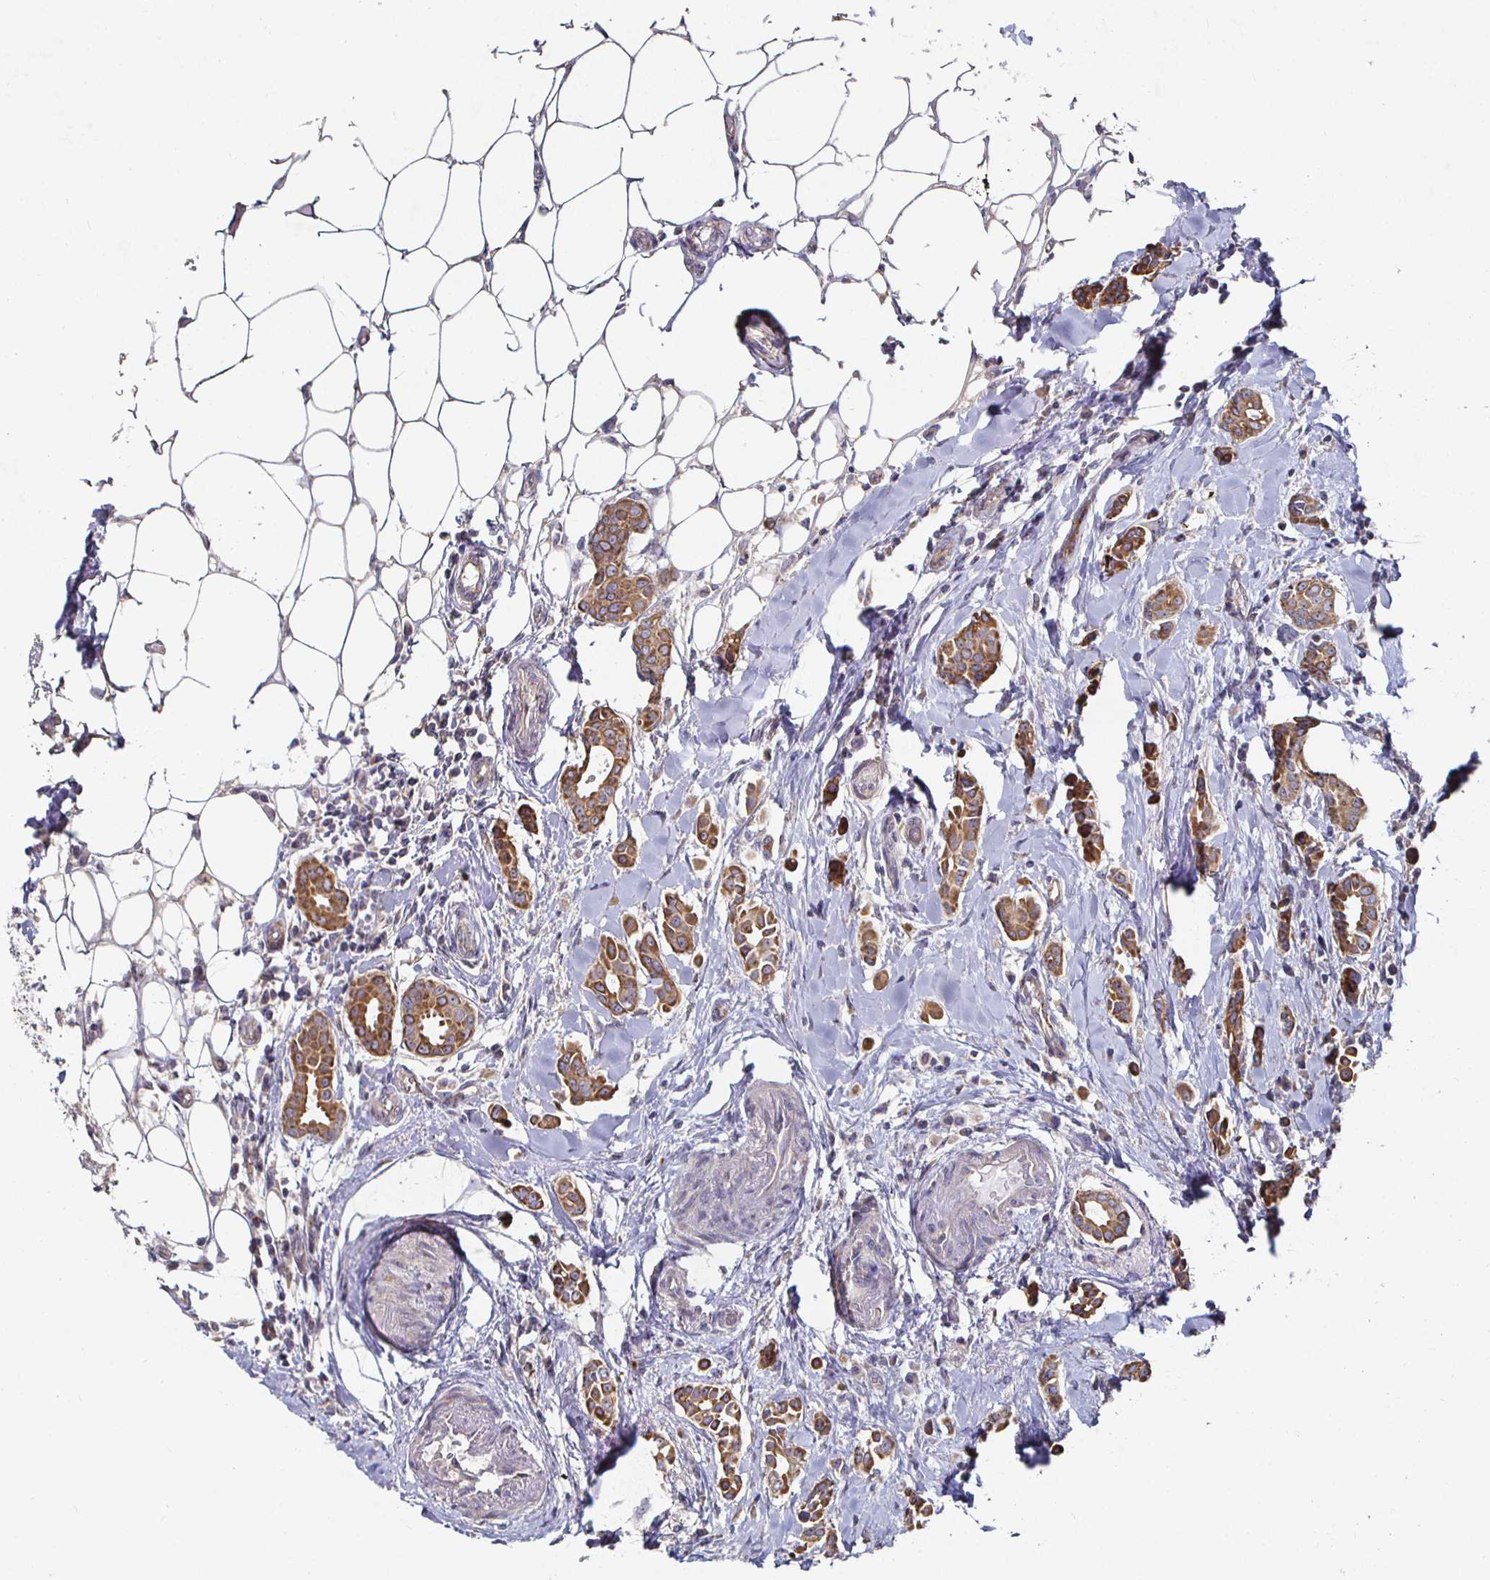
{"staining": {"intensity": "moderate", "quantity": ">75%", "location": "cytoplasmic/membranous"}, "tissue": "breast cancer", "cell_type": "Tumor cells", "image_type": "cancer", "snomed": [{"axis": "morphology", "description": "Duct carcinoma"}, {"axis": "topography", "description": "Breast"}], "caption": "Immunohistochemical staining of human breast infiltrating ductal carcinoma reveals moderate cytoplasmic/membranous protein expression in about >75% of tumor cells. (DAB IHC, brown staining for protein, blue staining for nuclei).", "gene": "NRSN1", "patient": {"sex": "female", "age": 64}}